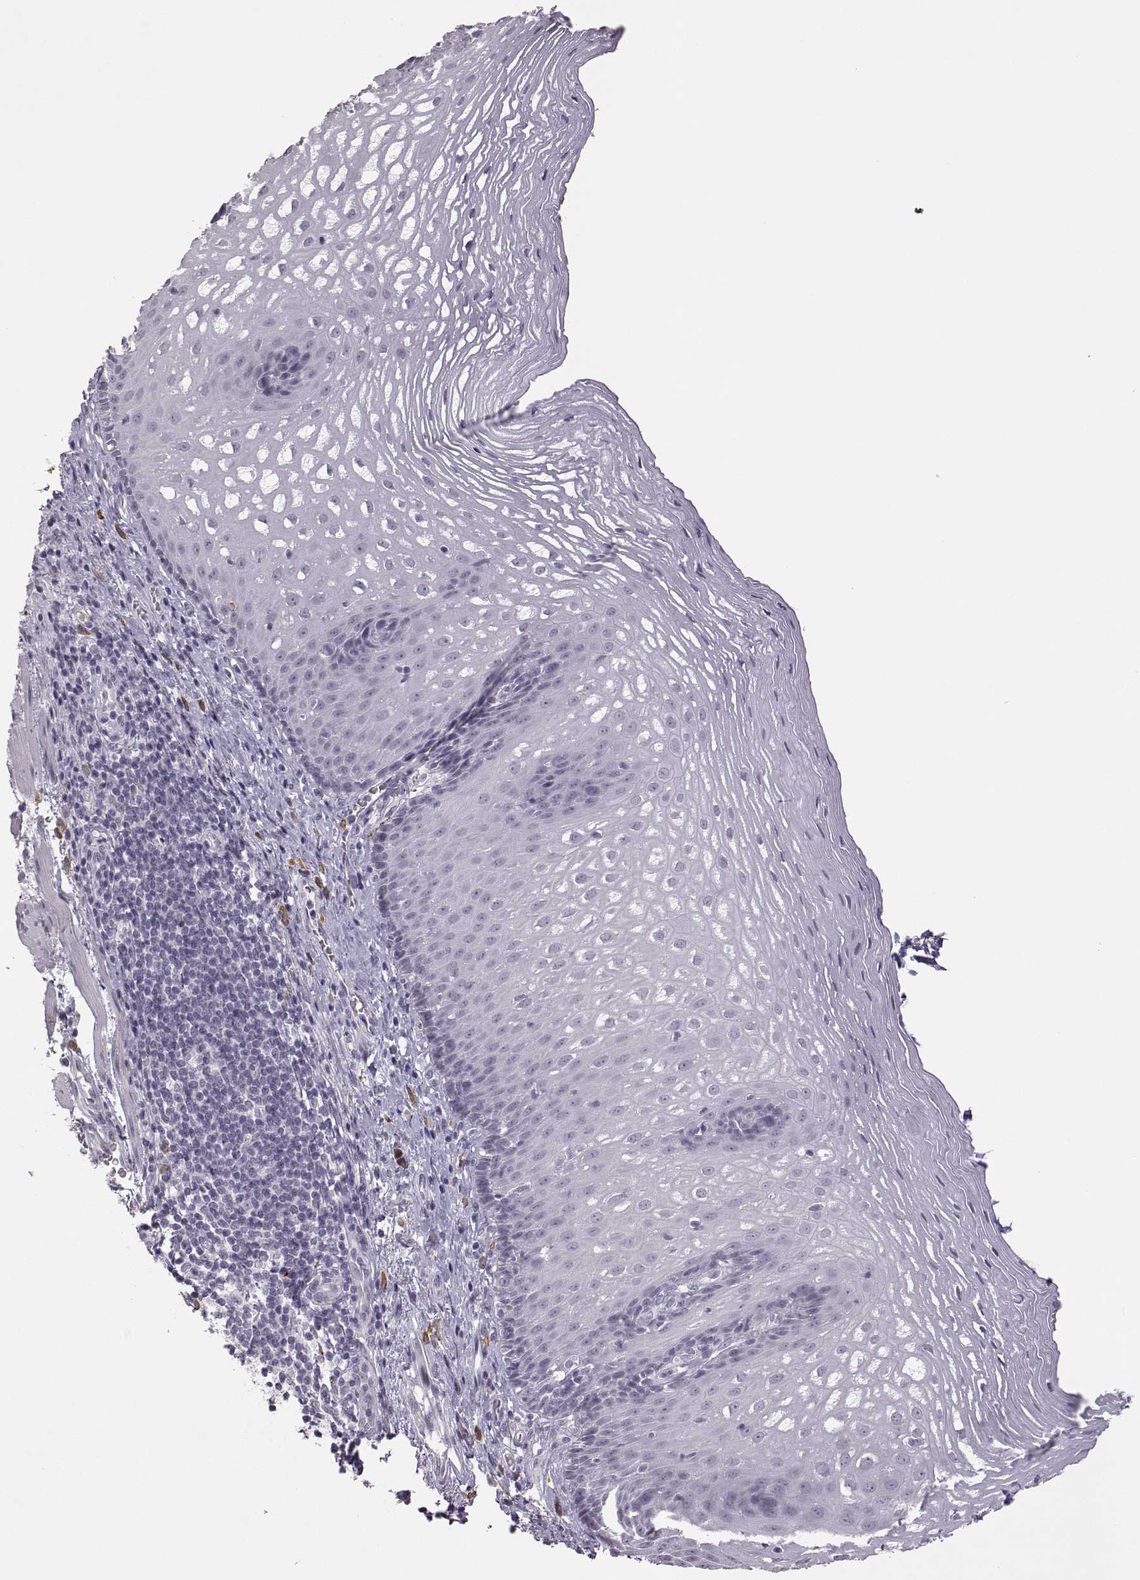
{"staining": {"intensity": "negative", "quantity": "none", "location": "none"}, "tissue": "esophagus", "cell_type": "Squamous epithelial cells", "image_type": "normal", "snomed": [{"axis": "morphology", "description": "Normal tissue, NOS"}, {"axis": "topography", "description": "Esophagus"}], "caption": "This image is of unremarkable esophagus stained with immunohistochemistry to label a protein in brown with the nuclei are counter-stained blue. There is no expression in squamous epithelial cells.", "gene": "VGF", "patient": {"sex": "male", "age": 76}}